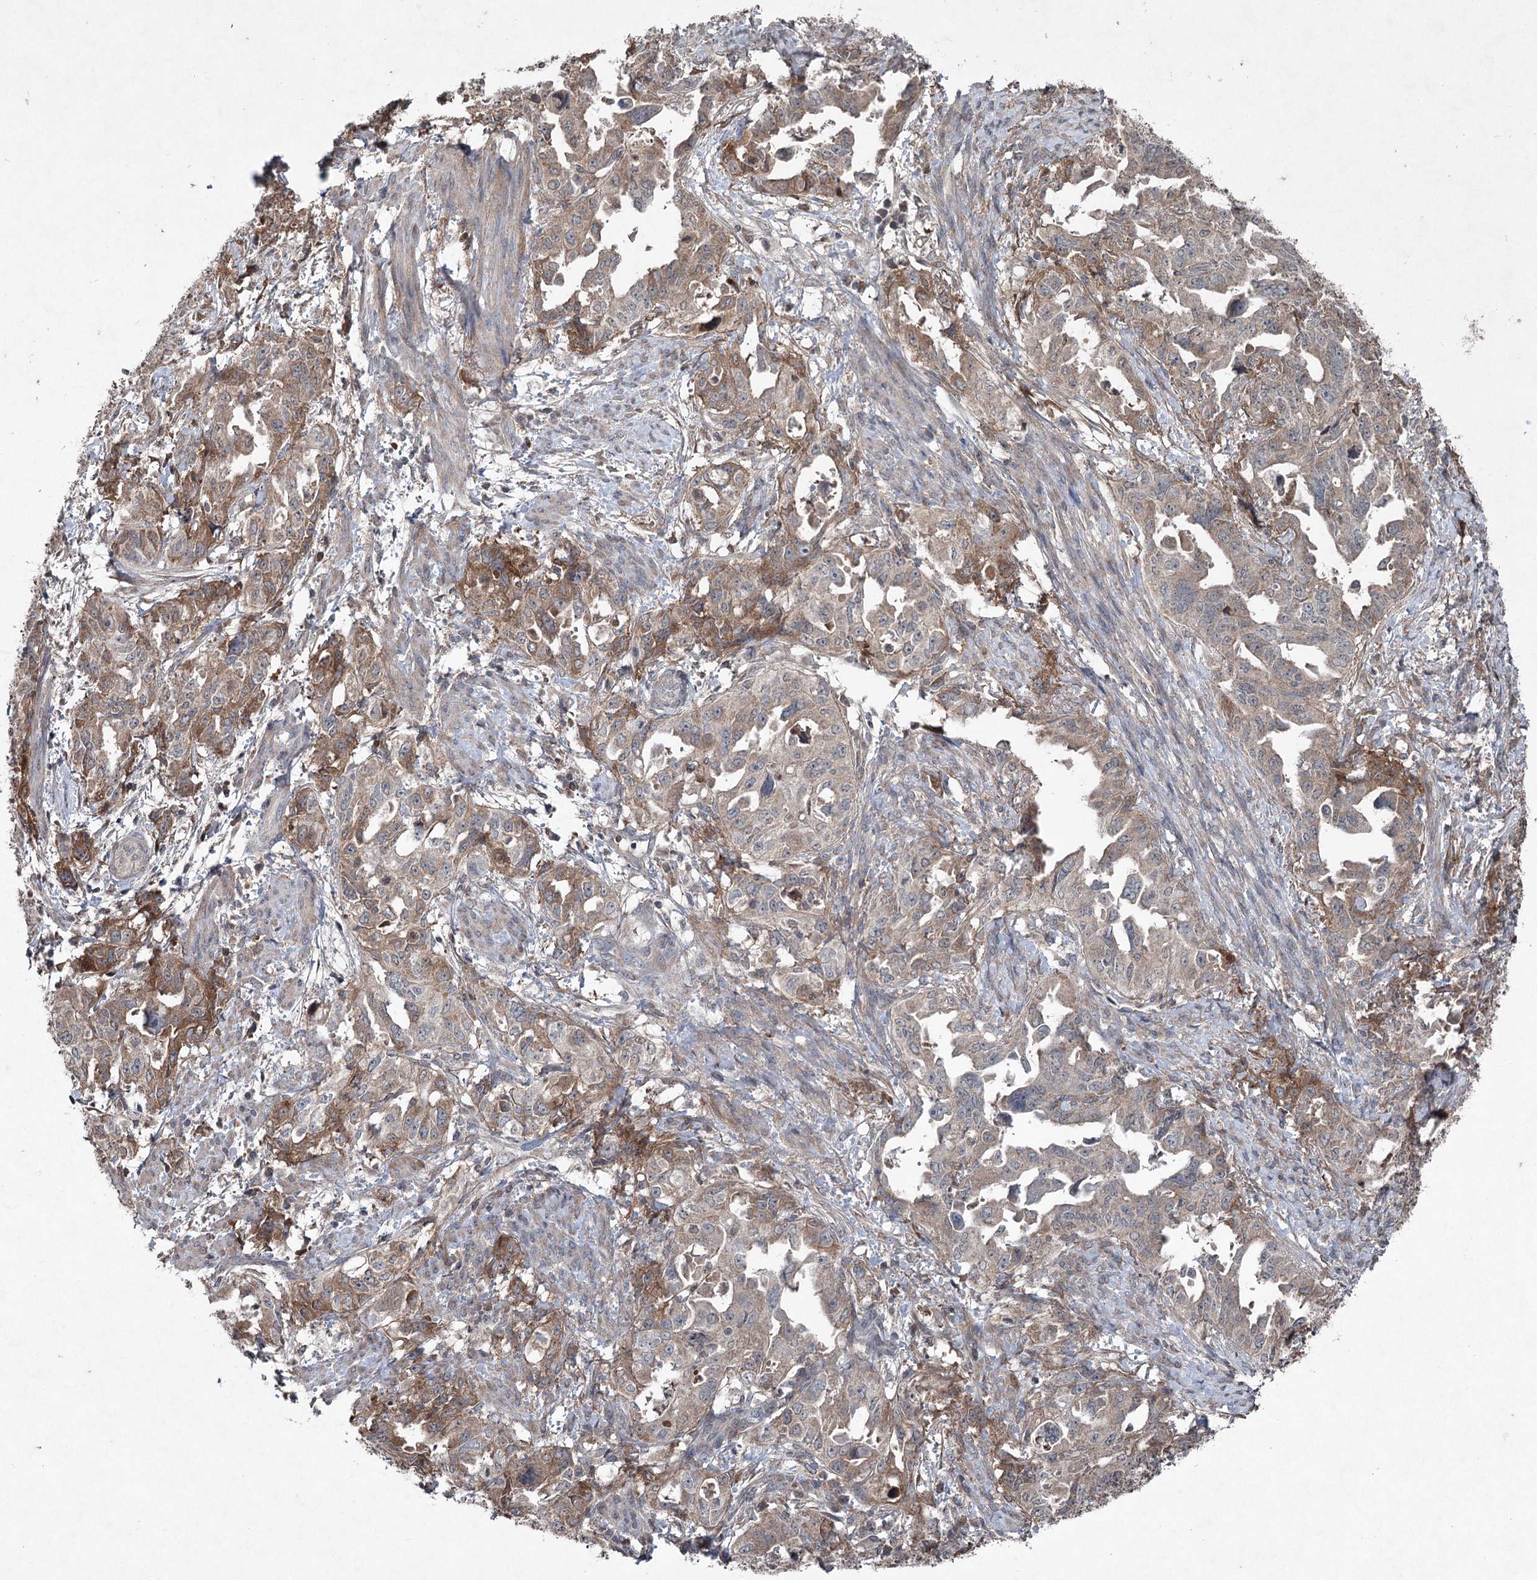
{"staining": {"intensity": "weak", "quantity": "25%-75%", "location": "cytoplasmic/membranous"}, "tissue": "endometrial cancer", "cell_type": "Tumor cells", "image_type": "cancer", "snomed": [{"axis": "morphology", "description": "Adenocarcinoma, NOS"}, {"axis": "topography", "description": "Endometrium"}], "caption": "A brown stain labels weak cytoplasmic/membranous positivity of a protein in human endometrial adenocarcinoma tumor cells.", "gene": "PGLYRP2", "patient": {"sex": "female", "age": 65}}